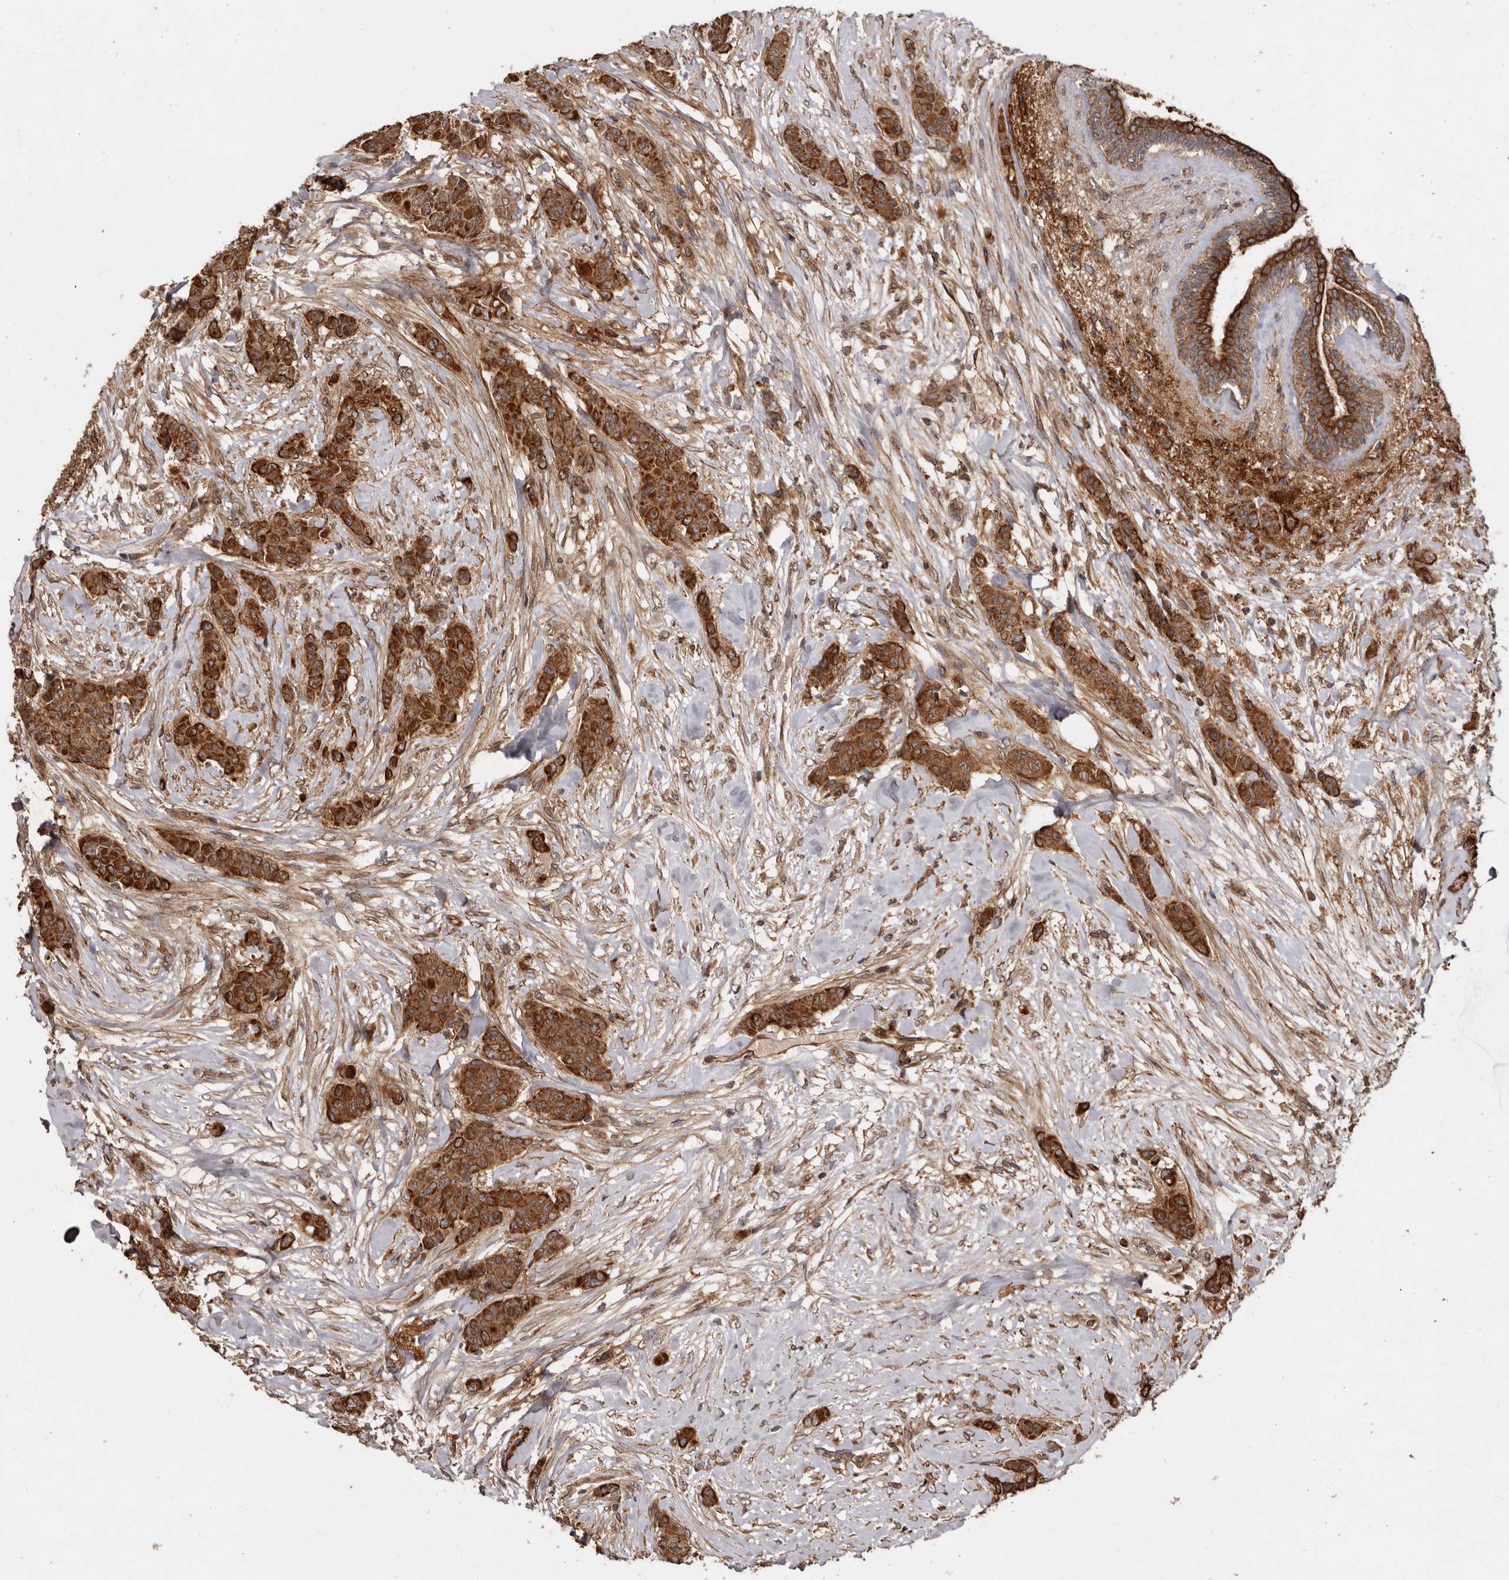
{"staining": {"intensity": "strong", "quantity": ">75%", "location": "cytoplasmic/membranous"}, "tissue": "breast cancer", "cell_type": "Tumor cells", "image_type": "cancer", "snomed": [{"axis": "morphology", "description": "Duct carcinoma"}, {"axis": "topography", "description": "Breast"}], "caption": "Breast cancer (infiltrating ductal carcinoma) was stained to show a protein in brown. There is high levels of strong cytoplasmic/membranous positivity in approximately >75% of tumor cells. (IHC, brightfield microscopy, high magnification).", "gene": "STK36", "patient": {"sex": "female", "age": 40}}